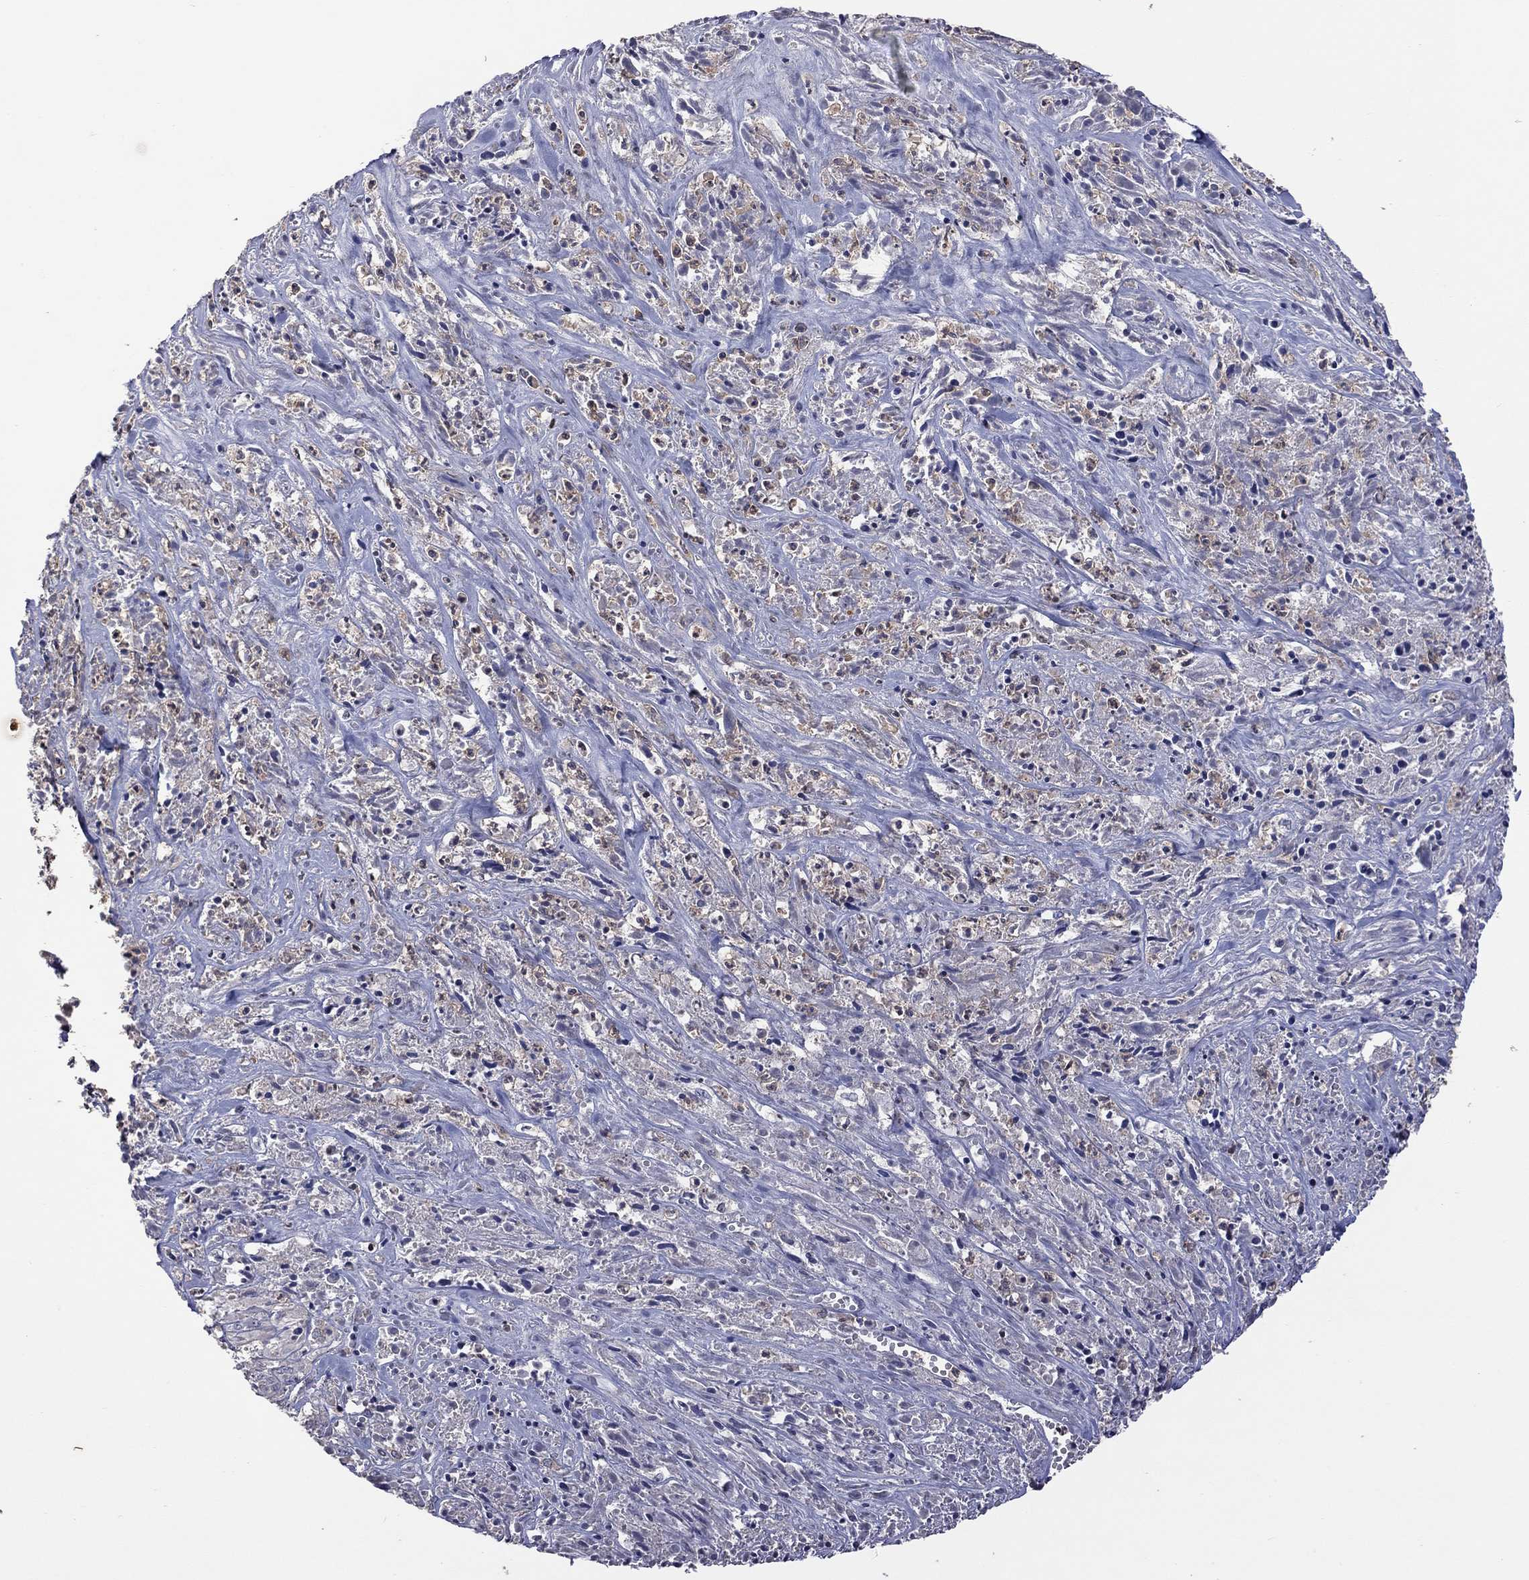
{"staining": {"intensity": "negative", "quantity": "none", "location": "none"}, "tissue": "melanoma", "cell_type": "Tumor cells", "image_type": "cancer", "snomed": [{"axis": "morphology", "description": "Malignant melanoma, NOS"}, {"axis": "topography", "description": "Skin"}], "caption": "Tumor cells are negative for brown protein staining in malignant melanoma.", "gene": "IPCEF1", "patient": {"sex": "female", "age": 91}}